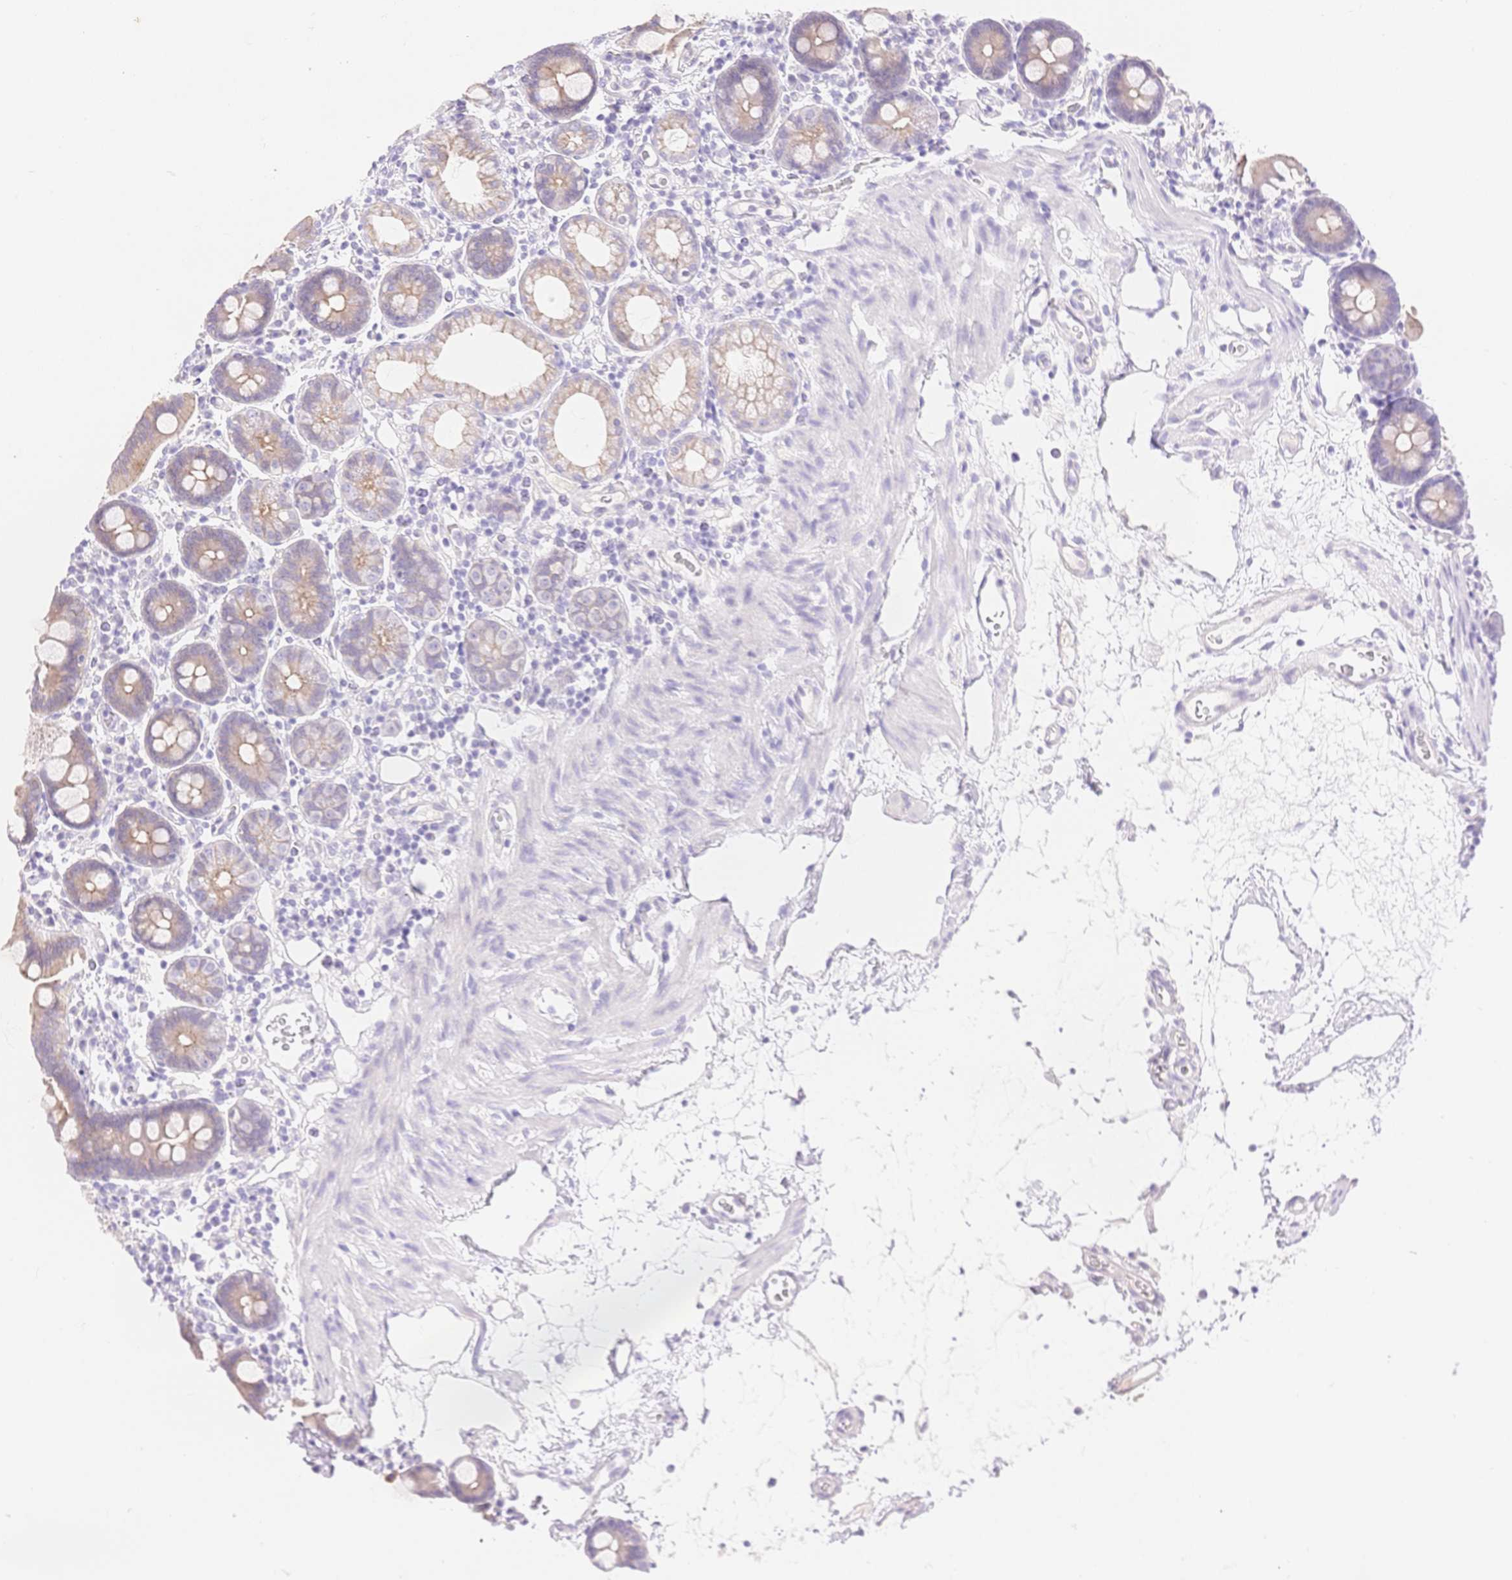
{"staining": {"intensity": "weak", "quantity": "<25%", "location": "cytoplasmic/membranous"}, "tissue": "duodenum", "cell_type": "Glandular cells", "image_type": "normal", "snomed": [{"axis": "morphology", "description": "Normal tissue, NOS"}, {"axis": "topography", "description": "Pancreas"}, {"axis": "topography", "description": "Duodenum"}], "caption": "Immunohistochemical staining of benign duodenum shows no significant expression in glandular cells. (Brightfield microscopy of DAB immunohistochemistry (IHC) at high magnification).", "gene": "WDR54", "patient": {"sex": "male", "age": 59}}